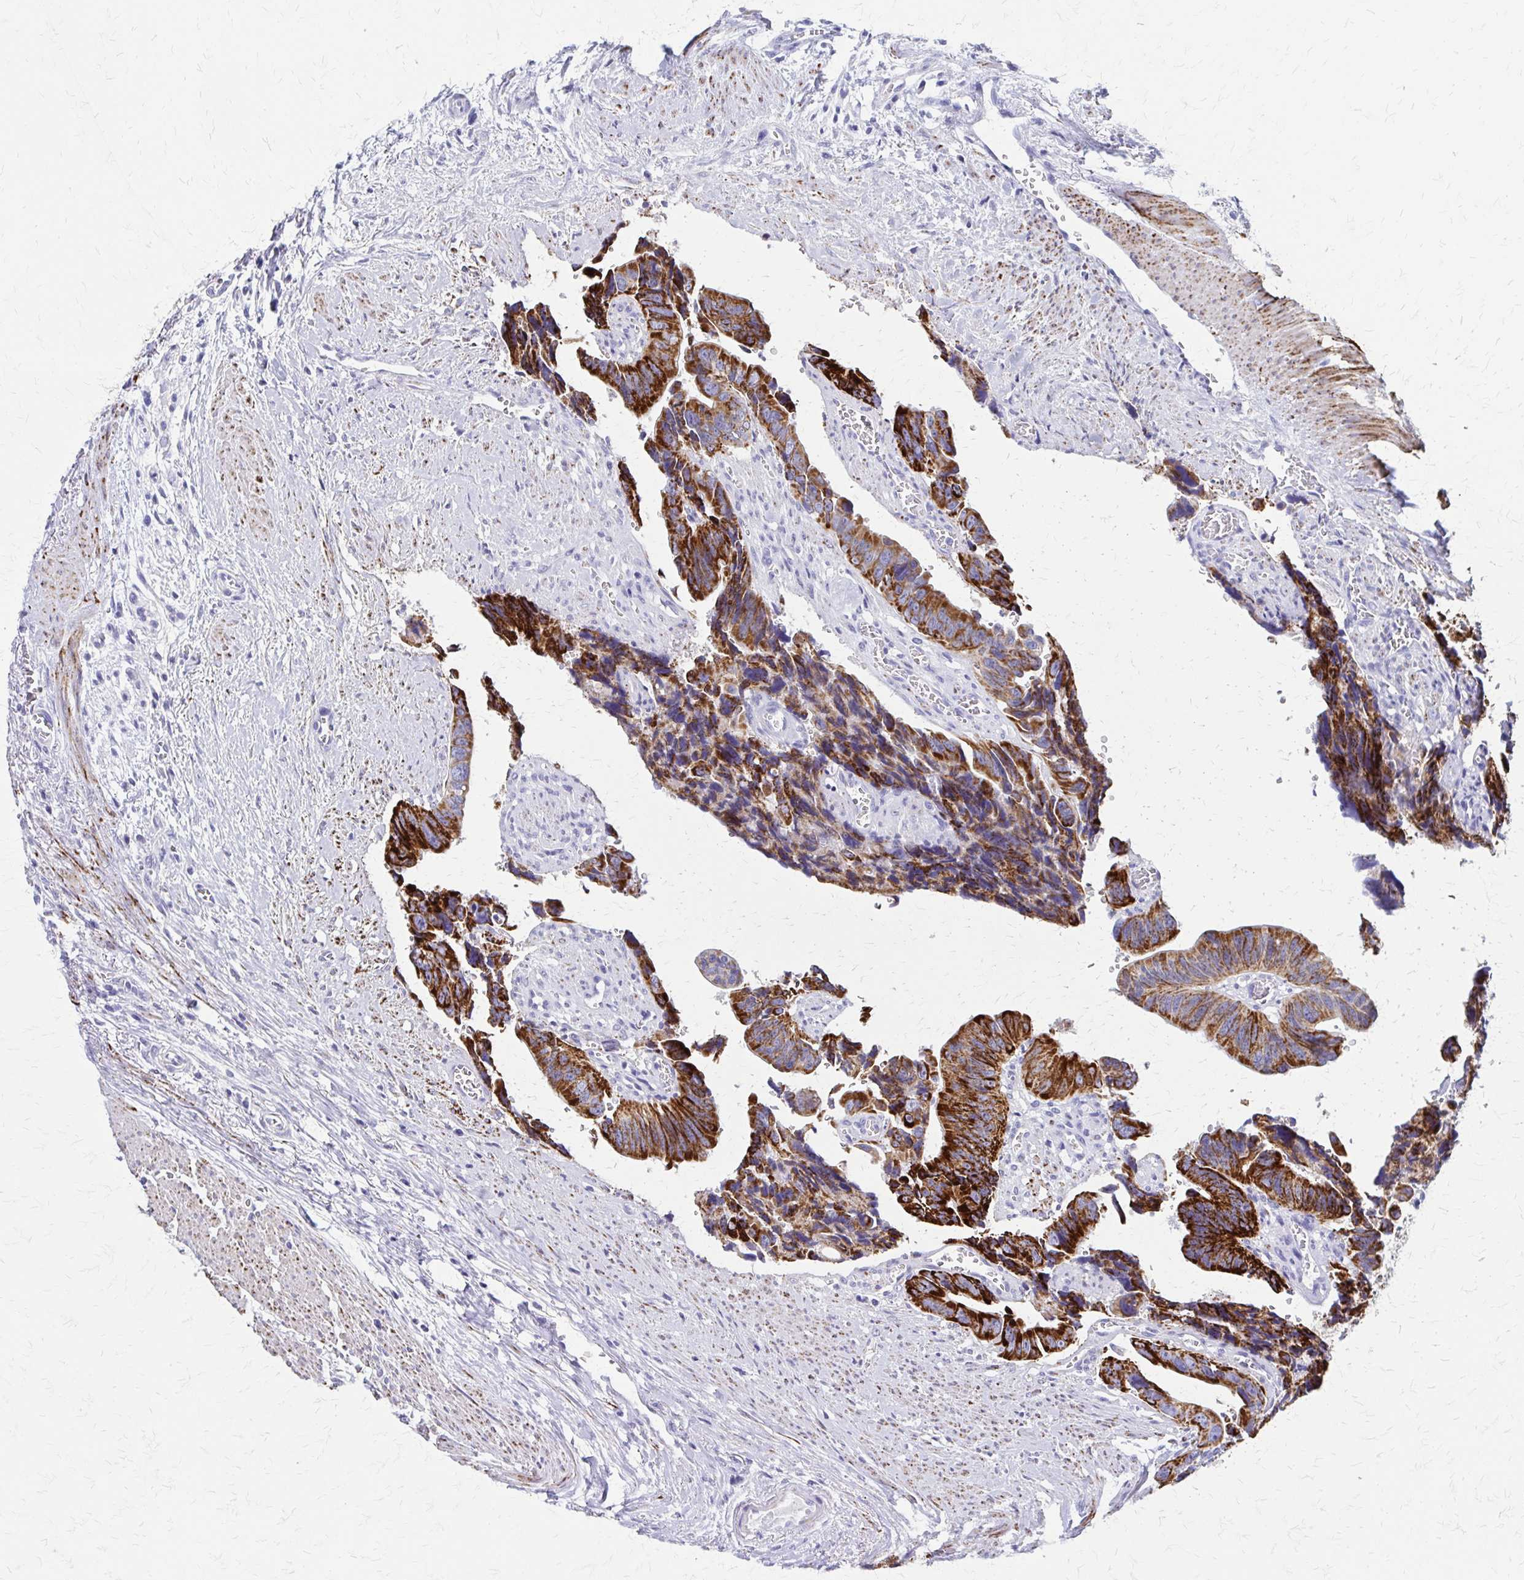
{"staining": {"intensity": "strong", "quantity": ">75%", "location": "cytoplasmic/membranous"}, "tissue": "colorectal cancer", "cell_type": "Tumor cells", "image_type": "cancer", "snomed": [{"axis": "morphology", "description": "Adenocarcinoma, NOS"}, {"axis": "topography", "description": "Rectum"}], "caption": "There is high levels of strong cytoplasmic/membranous staining in tumor cells of colorectal cancer (adenocarcinoma), as demonstrated by immunohistochemical staining (brown color).", "gene": "ZSCAN5B", "patient": {"sex": "male", "age": 76}}